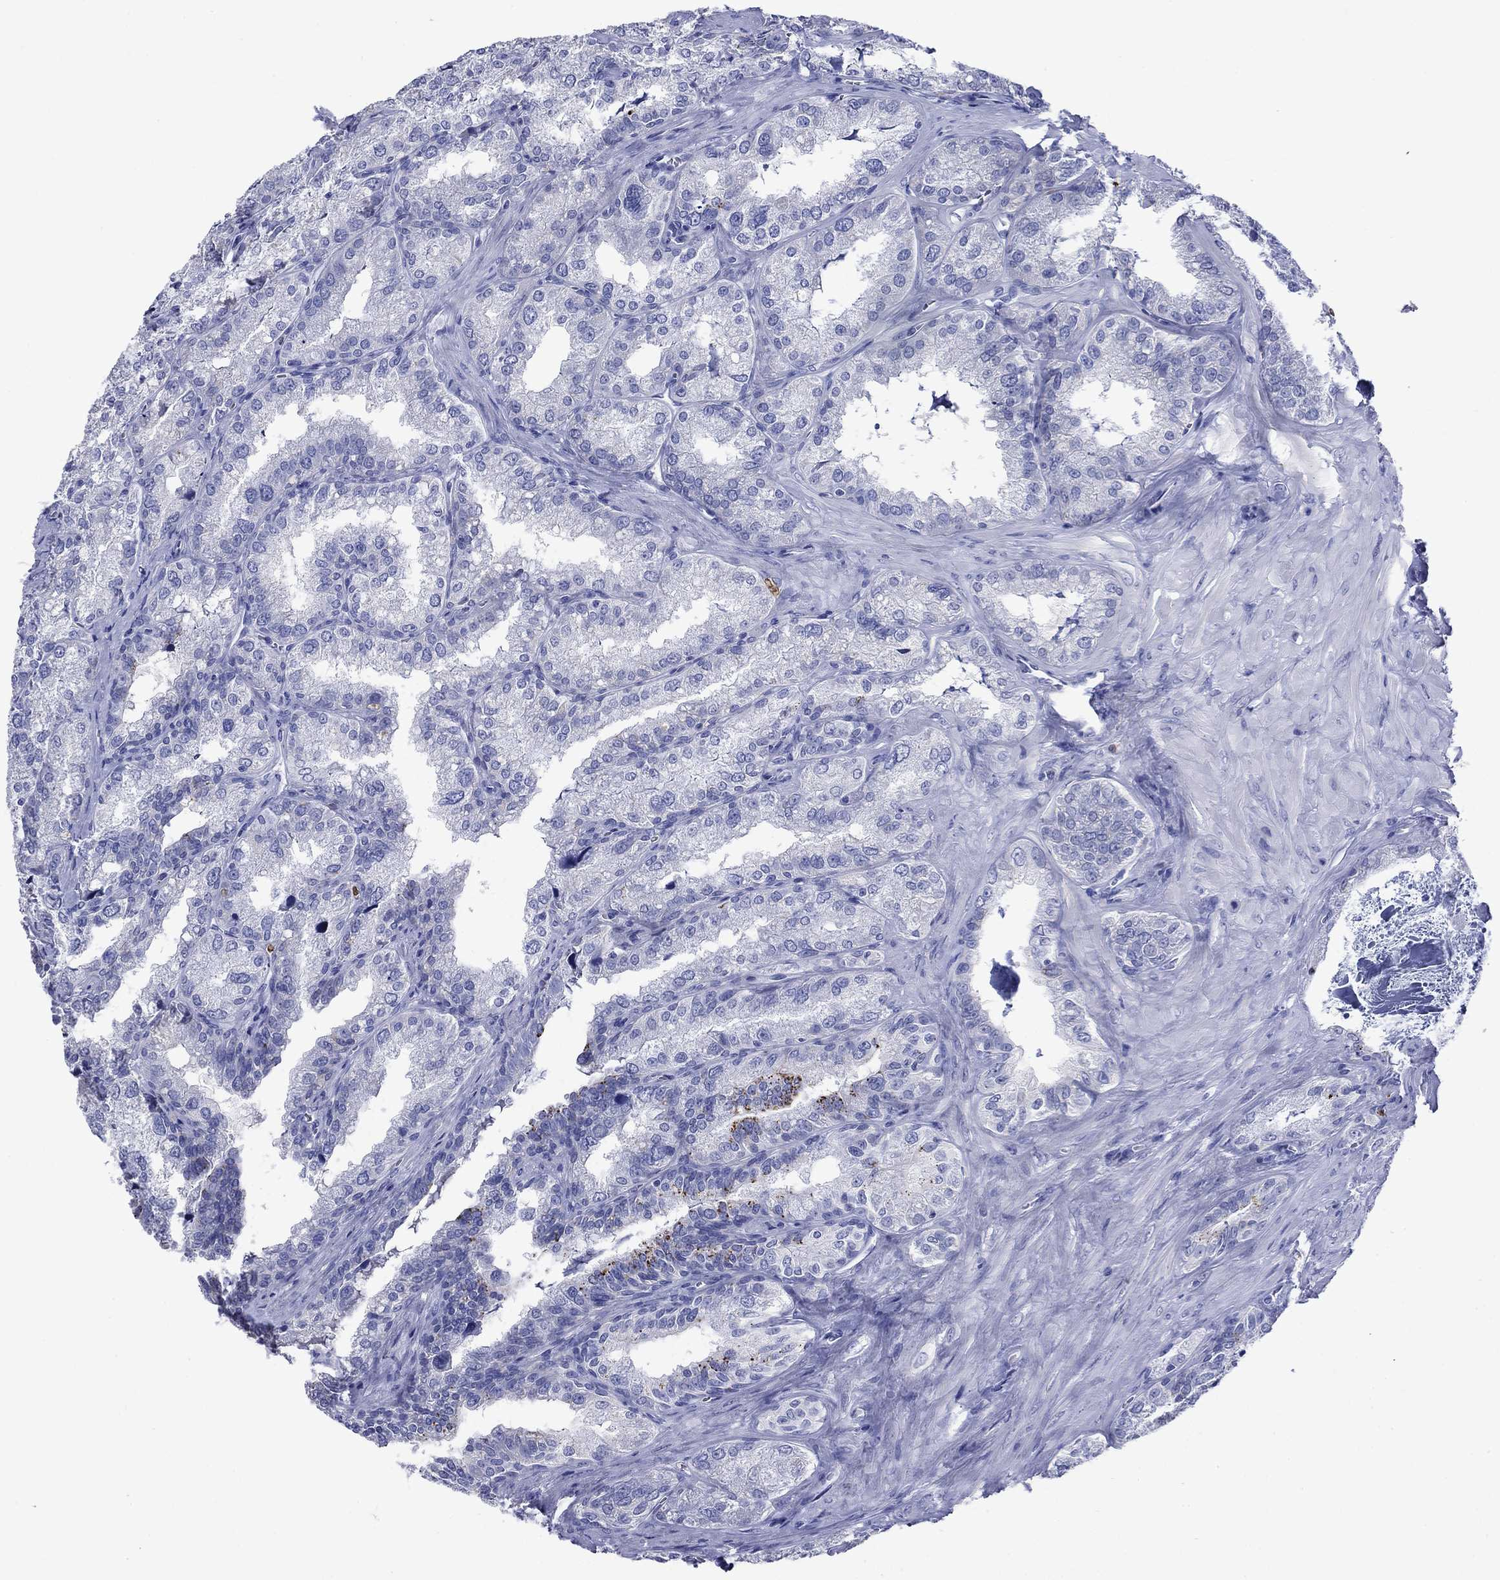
{"staining": {"intensity": "negative", "quantity": "none", "location": "none"}, "tissue": "seminal vesicle", "cell_type": "Glandular cells", "image_type": "normal", "snomed": [{"axis": "morphology", "description": "Normal tissue, NOS"}, {"axis": "topography", "description": "Seminal veicle"}], "caption": "Glandular cells show no significant protein expression in benign seminal vesicle. (DAB immunohistochemistry with hematoxylin counter stain).", "gene": "TFR2", "patient": {"sex": "male", "age": 57}}